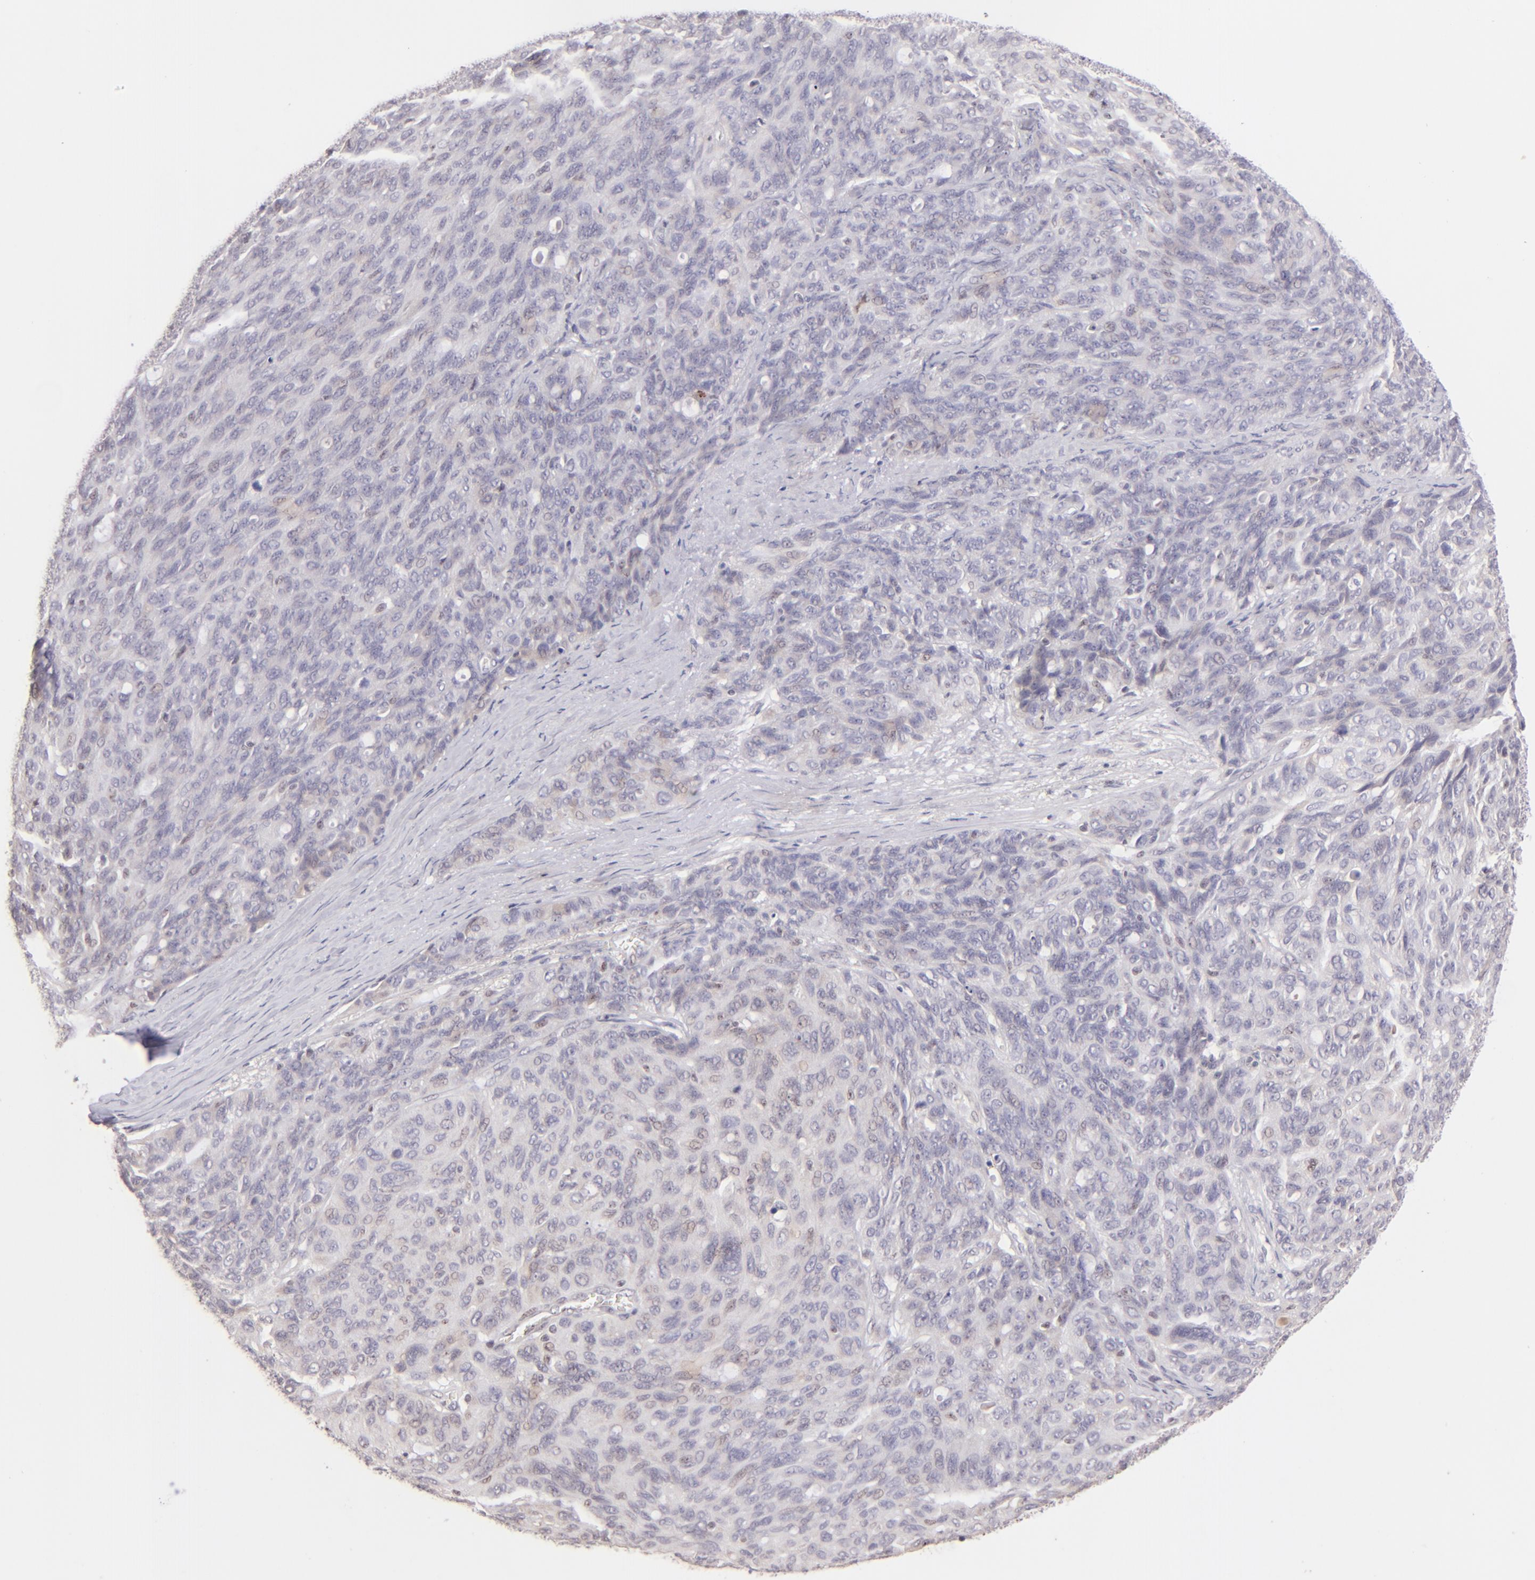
{"staining": {"intensity": "negative", "quantity": "none", "location": "none"}, "tissue": "ovarian cancer", "cell_type": "Tumor cells", "image_type": "cancer", "snomed": [{"axis": "morphology", "description": "Carcinoma, endometroid"}, {"axis": "topography", "description": "Ovary"}], "caption": "This is an immunohistochemistry (IHC) micrograph of ovarian endometroid carcinoma. There is no staining in tumor cells.", "gene": "MAGEA1", "patient": {"sex": "female", "age": 60}}